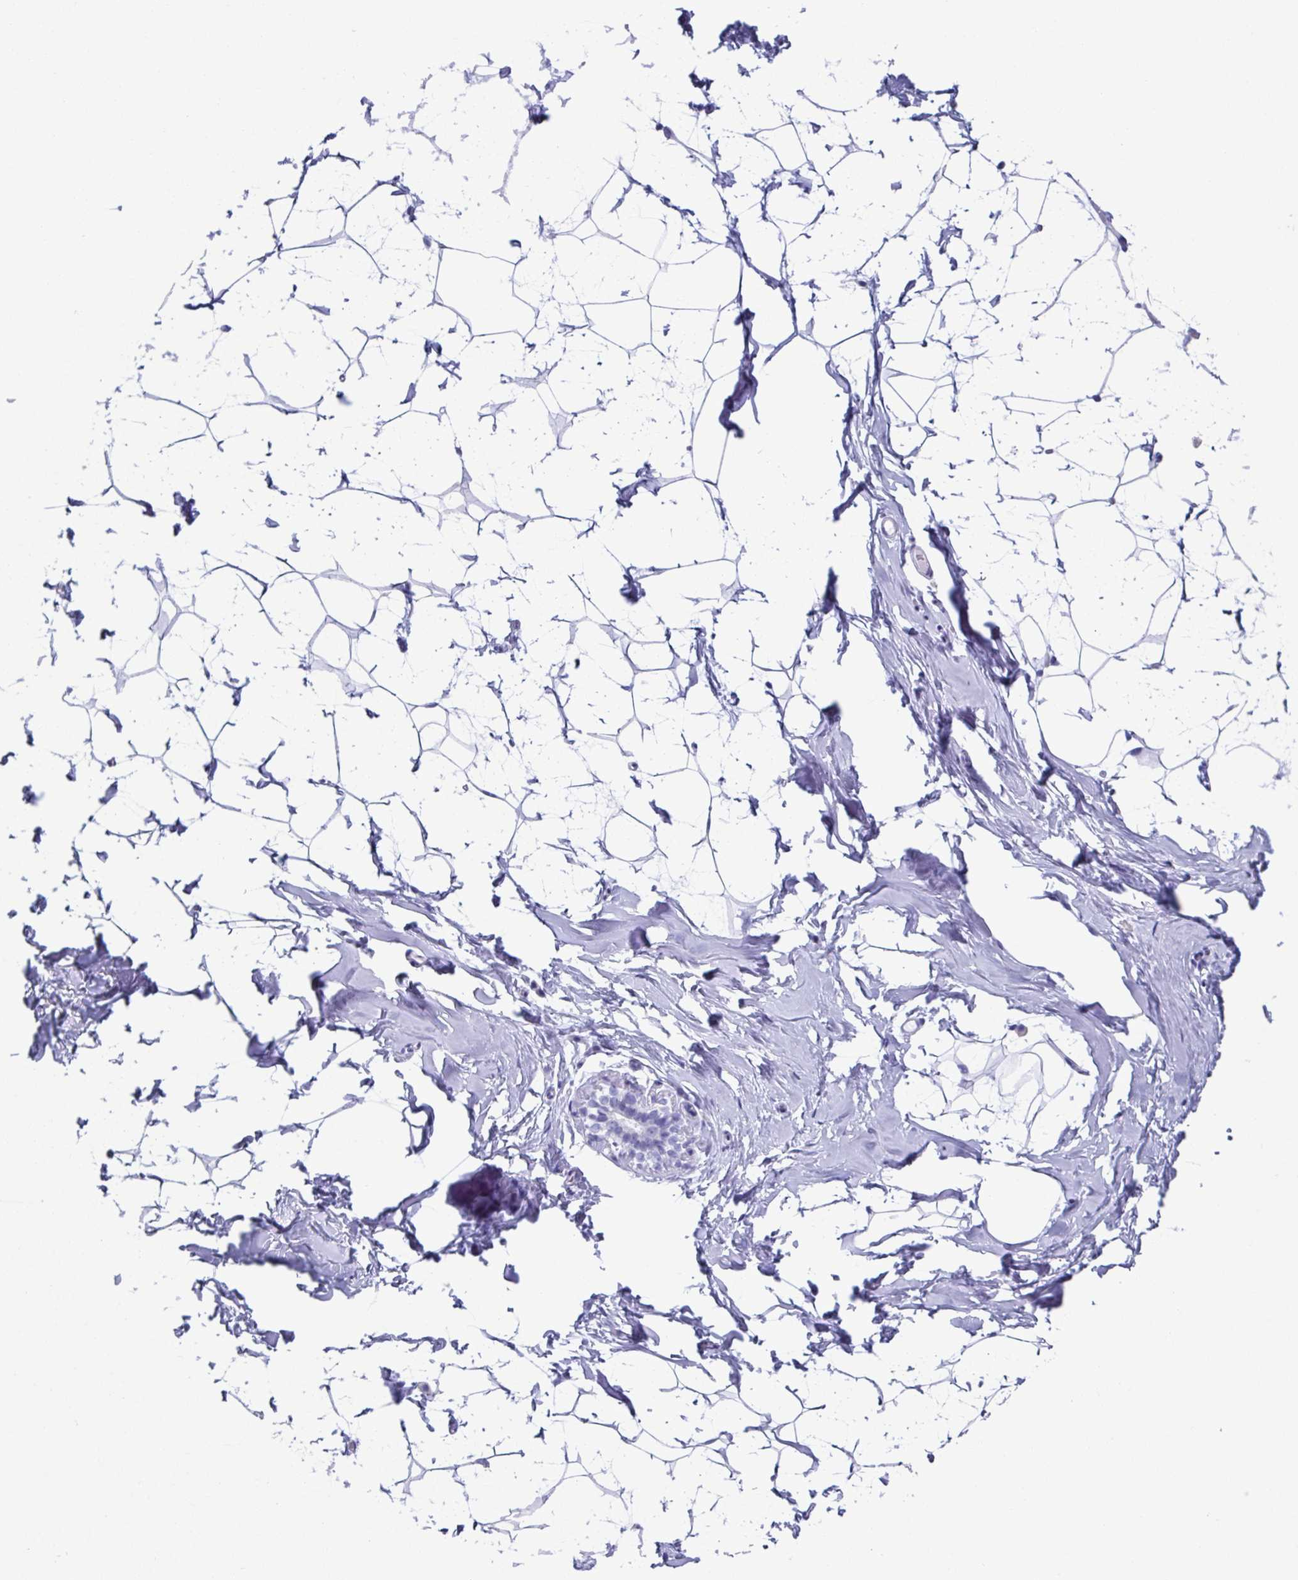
{"staining": {"intensity": "negative", "quantity": "none", "location": "none"}, "tissue": "breast", "cell_type": "Adipocytes", "image_type": "normal", "snomed": [{"axis": "morphology", "description": "Normal tissue, NOS"}, {"axis": "topography", "description": "Breast"}], "caption": "Immunohistochemical staining of normal human breast shows no significant positivity in adipocytes.", "gene": "LYRM2", "patient": {"sex": "female", "age": 32}}